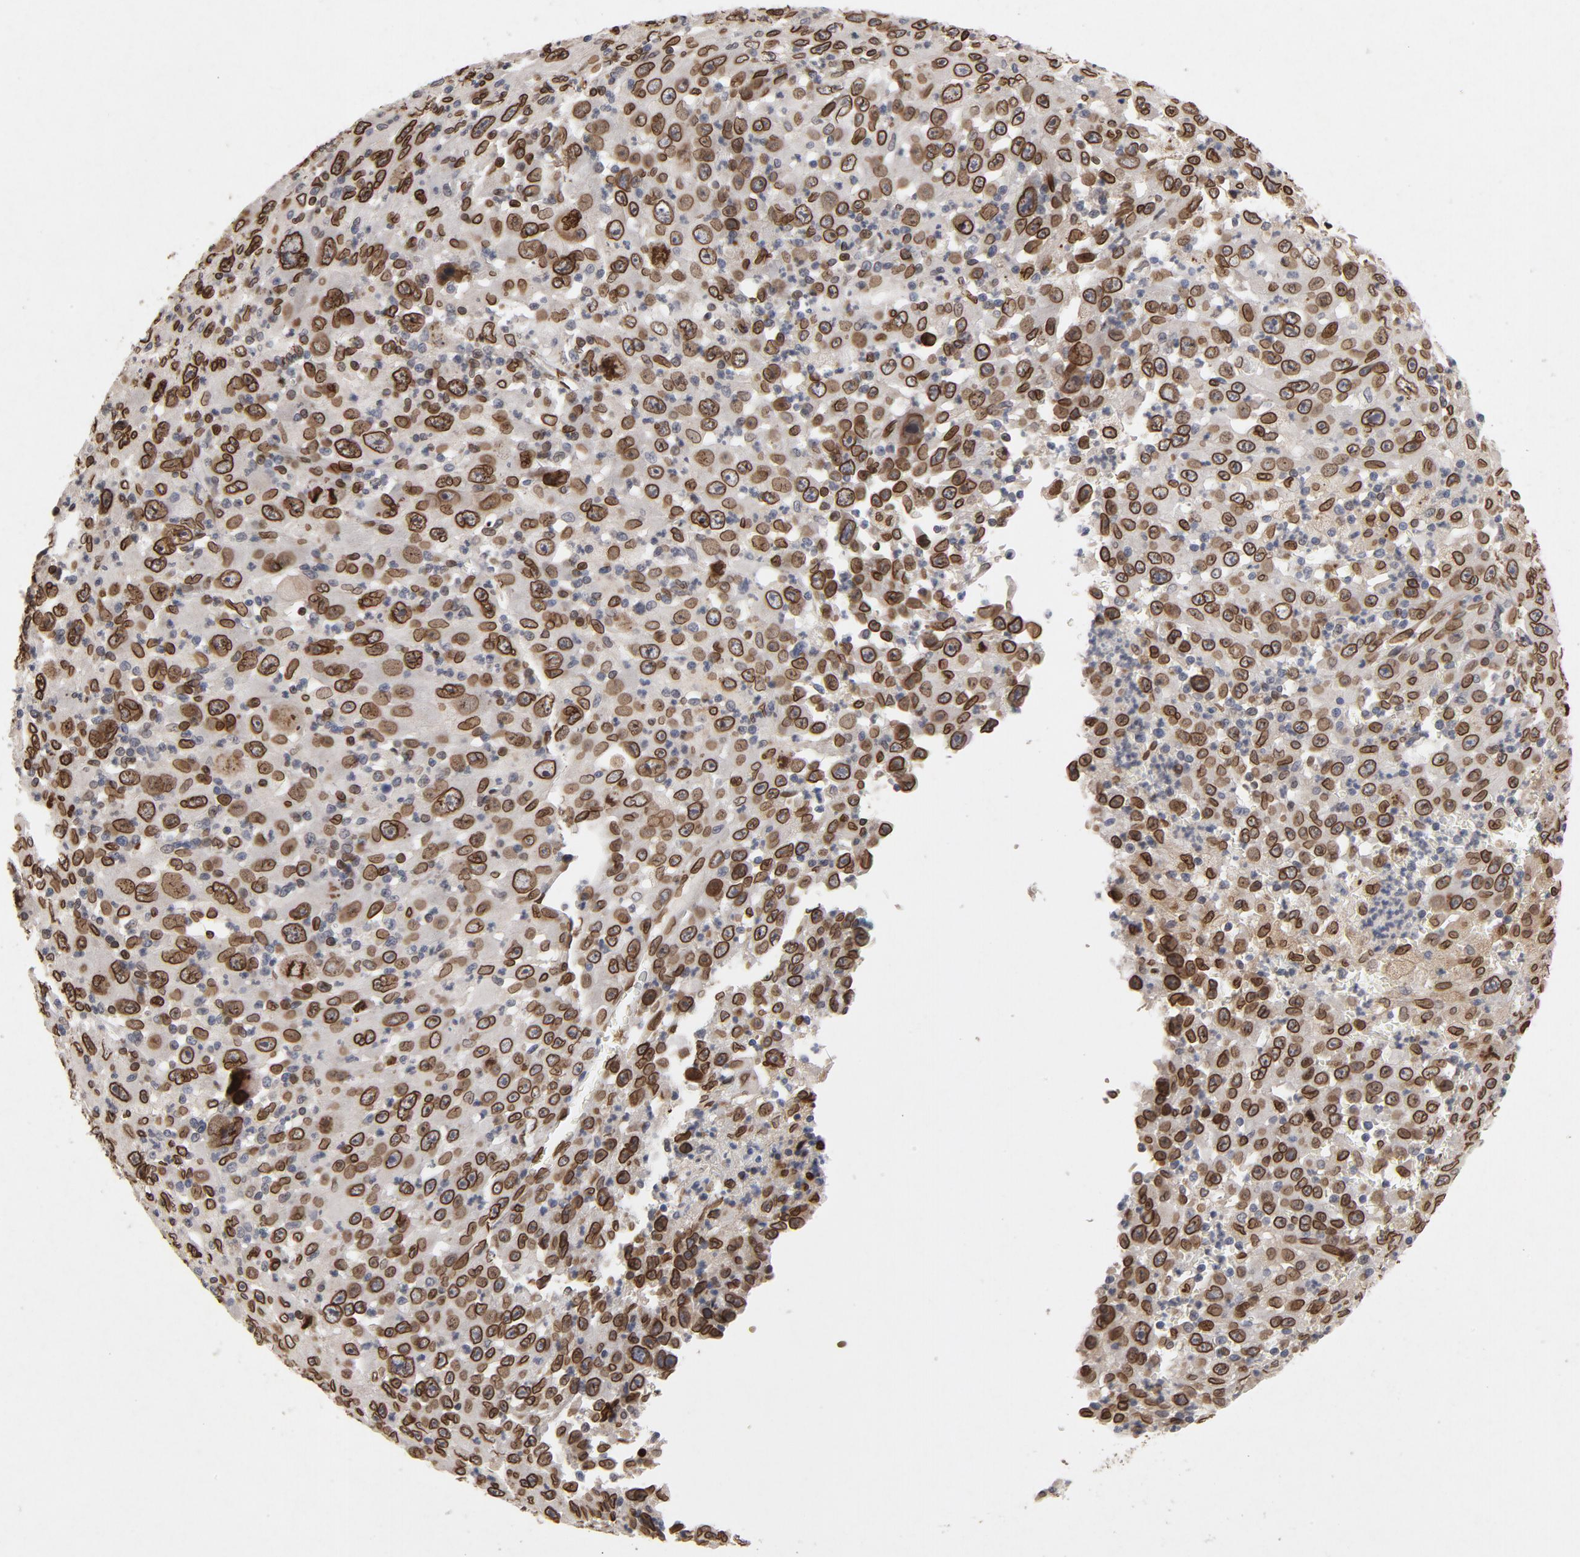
{"staining": {"intensity": "strong", "quantity": ">75%", "location": "cytoplasmic/membranous,nuclear"}, "tissue": "melanoma", "cell_type": "Tumor cells", "image_type": "cancer", "snomed": [{"axis": "morphology", "description": "Malignant melanoma, Metastatic site"}, {"axis": "topography", "description": "Skin"}], "caption": "Immunohistochemical staining of melanoma displays strong cytoplasmic/membranous and nuclear protein staining in approximately >75% of tumor cells.", "gene": "LMNA", "patient": {"sex": "female", "age": 56}}